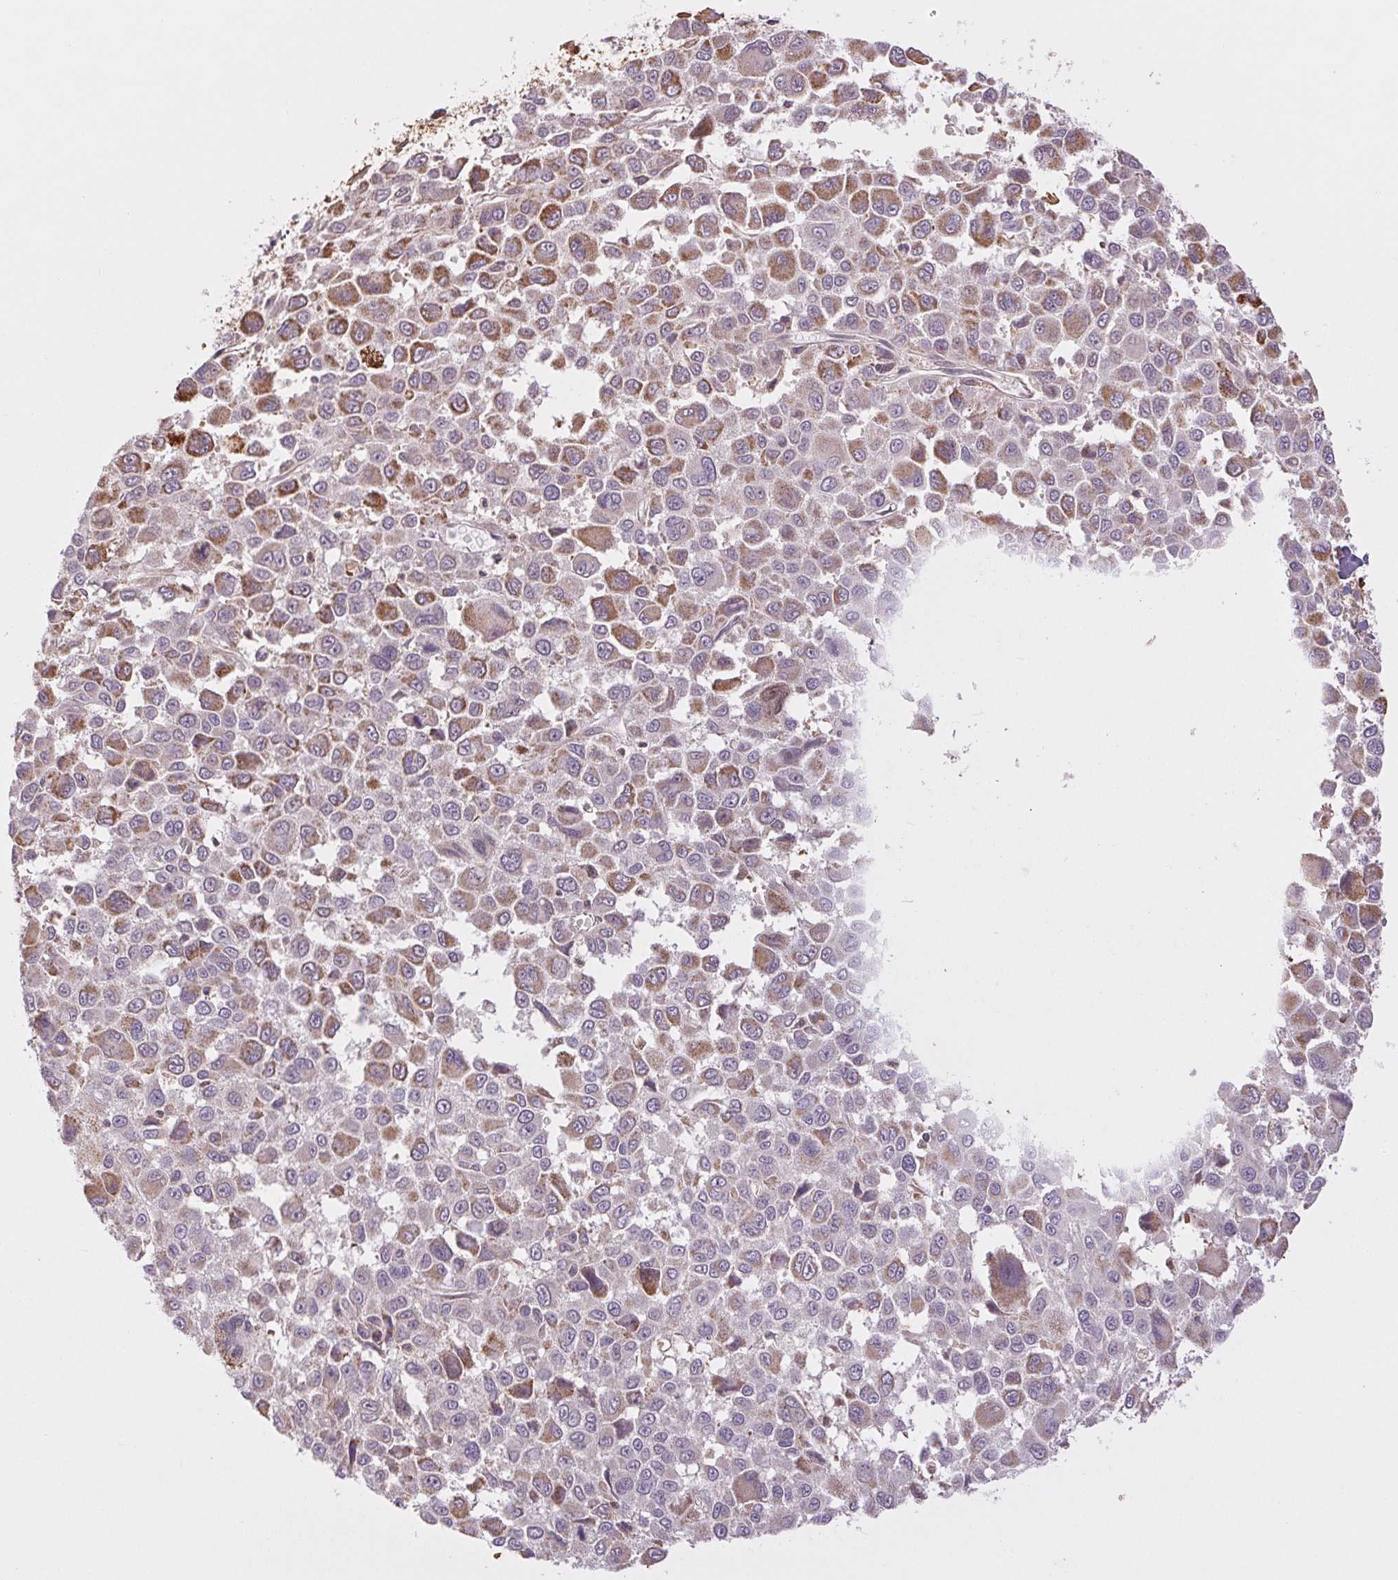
{"staining": {"intensity": "moderate", "quantity": "25%-75%", "location": "cytoplasmic/membranous"}, "tissue": "melanoma", "cell_type": "Tumor cells", "image_type": "cancer", "snomed": [{"axis": "morphology", "description": "Malignant melanoma, NOS"}, {"axis": "topography", "description": "Skin"}], "caption": "Malignant melanoma tissue reveals moderate cytoplasmic/membranous staining in approximately 25%-75% of tumor cells", "gene": "MAP3K5", "patient": {"sex": "female", "age": 66}}